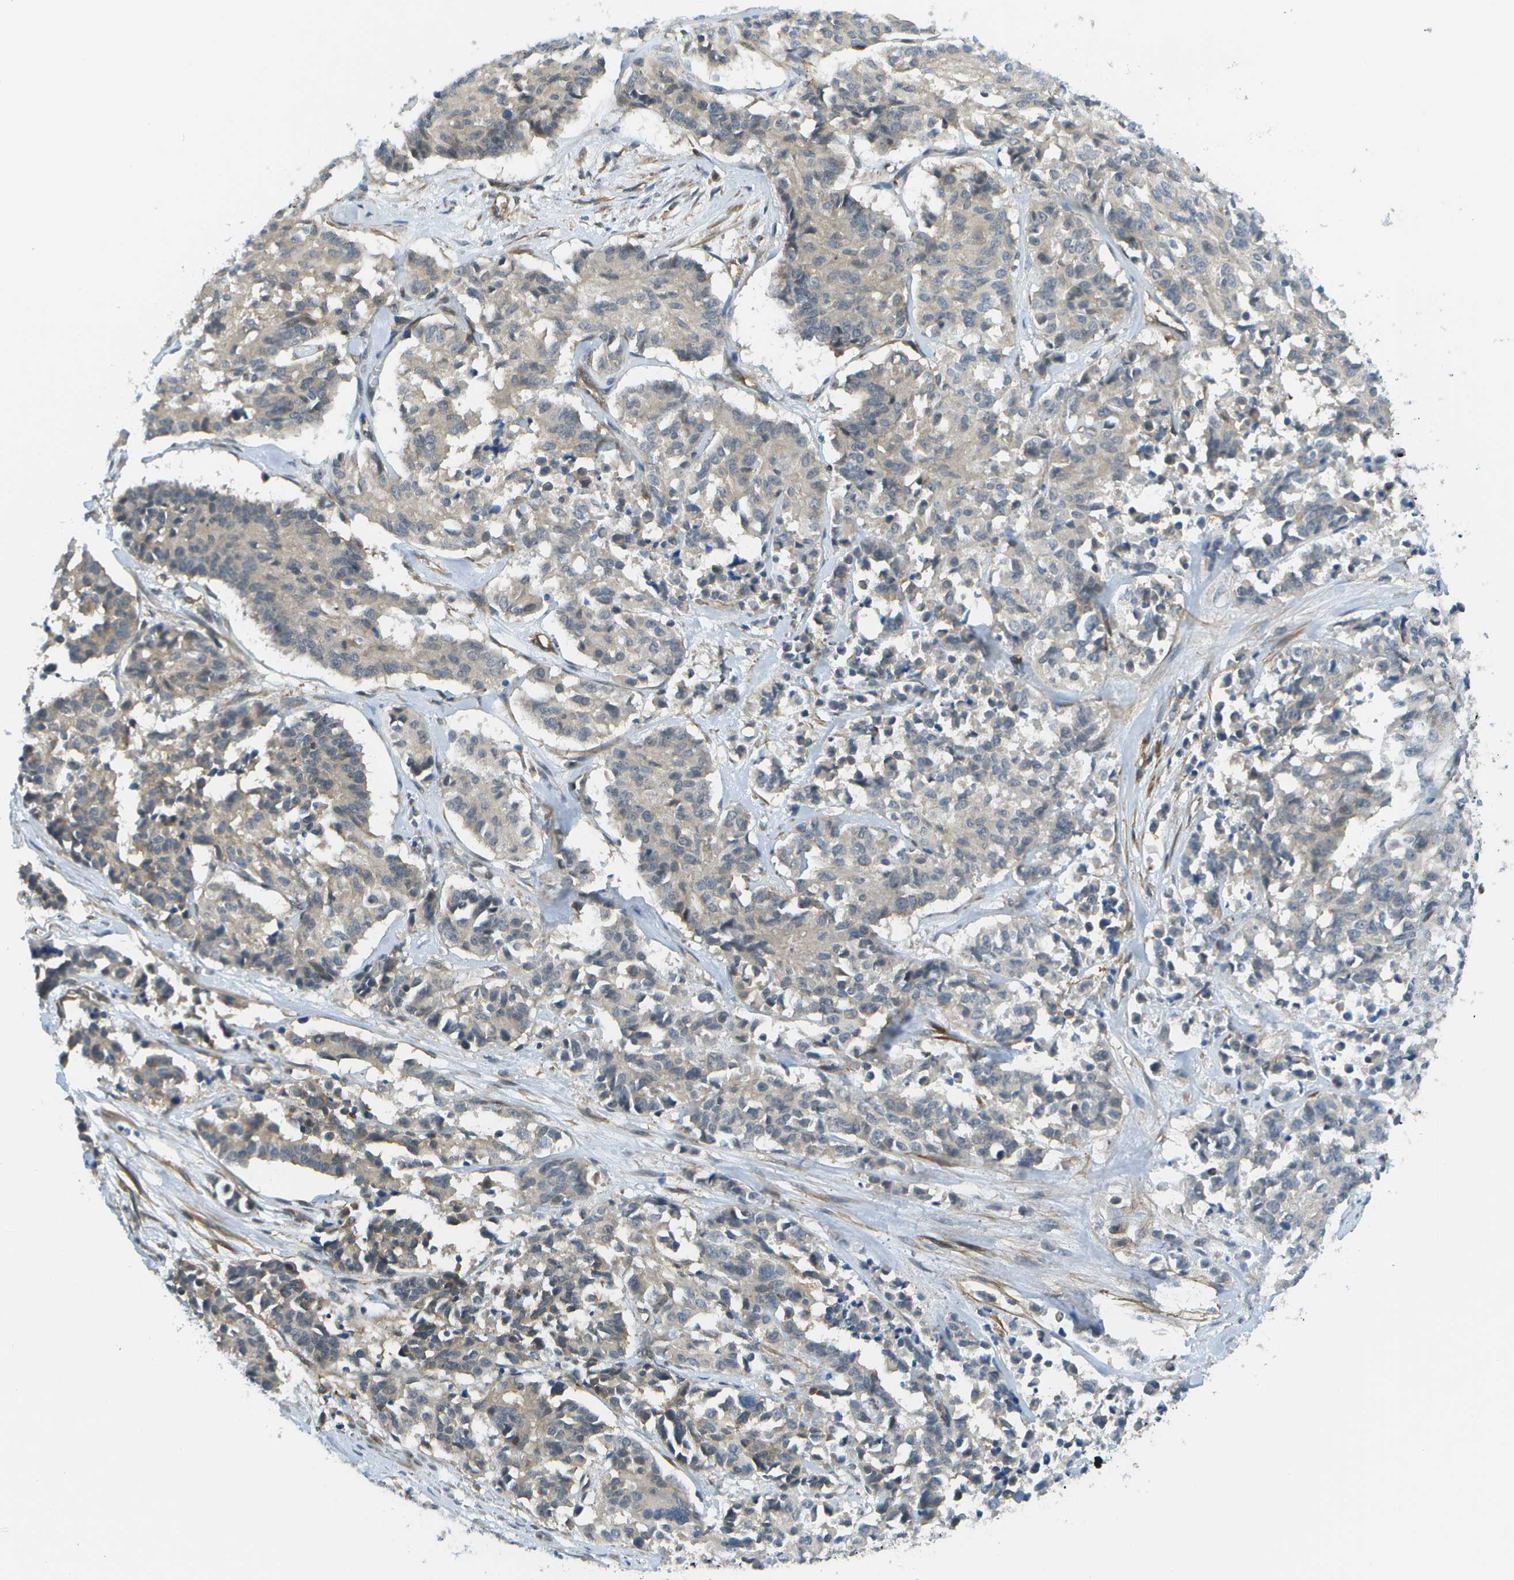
{"staining": {"intensity": "negative", "quantity": "none", "location": "none"}, "tissue": "cervical cancer", "cell_type": "Tumor cells", "image_type": "cancer", "snomed": [{"axis": "morphology", "description": "Squamous cell carcinoma, NOS"}, {"axis": "topography", "description": "Cervix"}], "caption": "Protein analysis of cervical cancer (squamous cell carcinoma) demonstrates no significant positivity in tumor cells.", "gene": "KIAA0040", "patient": {"sex": "female", "age": 35}}